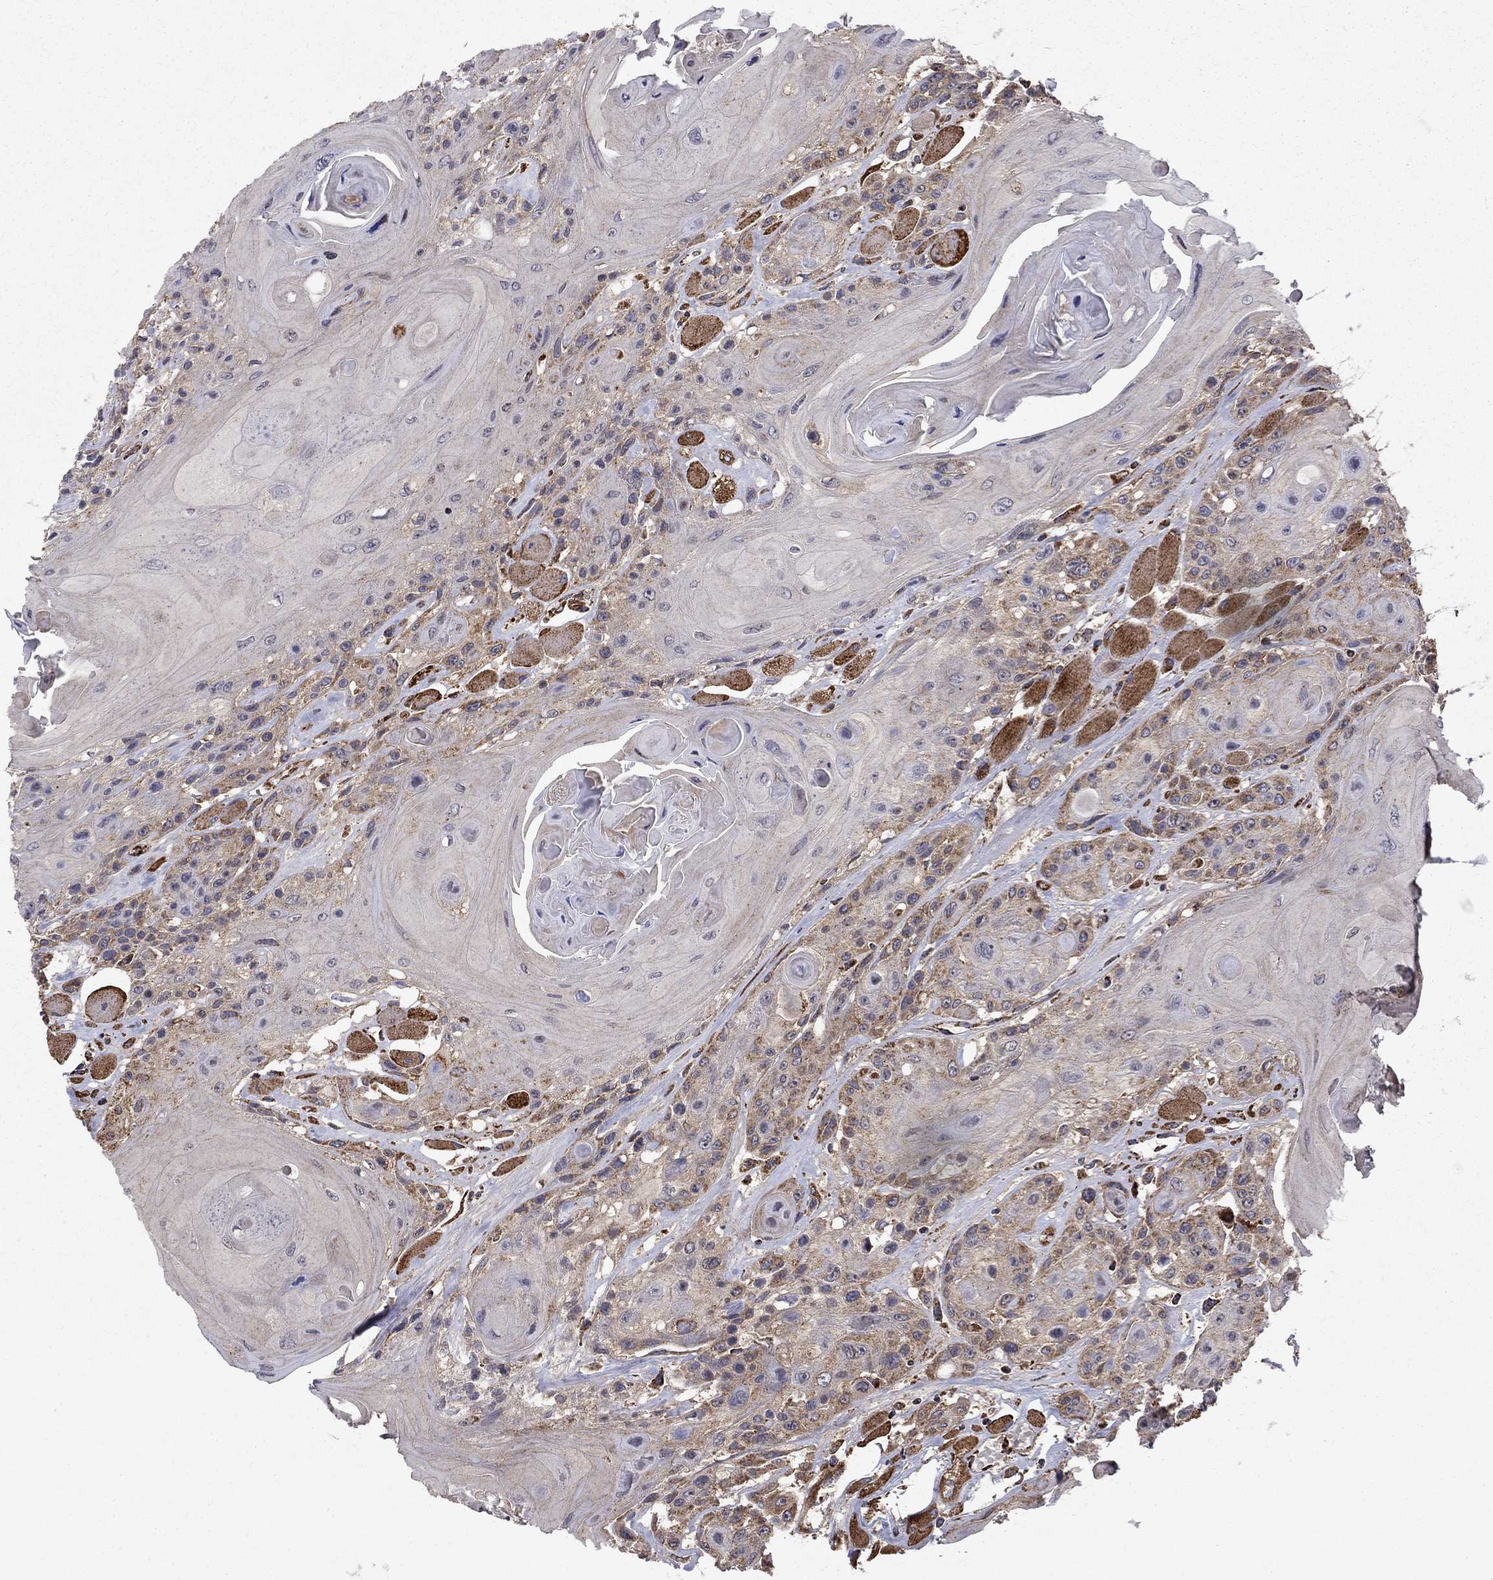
{"staining": {"intensity": "moderate", "quantity": "<25%", "location": "cytoplasmic/membranous"}, "tissue": "head and neck cancer", "cell_type": "Tumor cells", "image_type": "cancer", "snomed": [{"axis": "morphology", "description": "Squamous cell carcinoma, NOS"}, {"axis": "topography", "description": "Head-Neck"}], "caption": "Immunohistochemistry (IHC) of human head and neck squamous cell carcinoma exhibits low levels of moderate cytoplasmic/membranous staining in approximately <25% of tumor cells. (DAB (3,3'-diaminobenzidine) IHC with brightfield microscopy, high magnification).", "gene": "NDUFS8", "patient": {"sex": "female", "age": 59}}